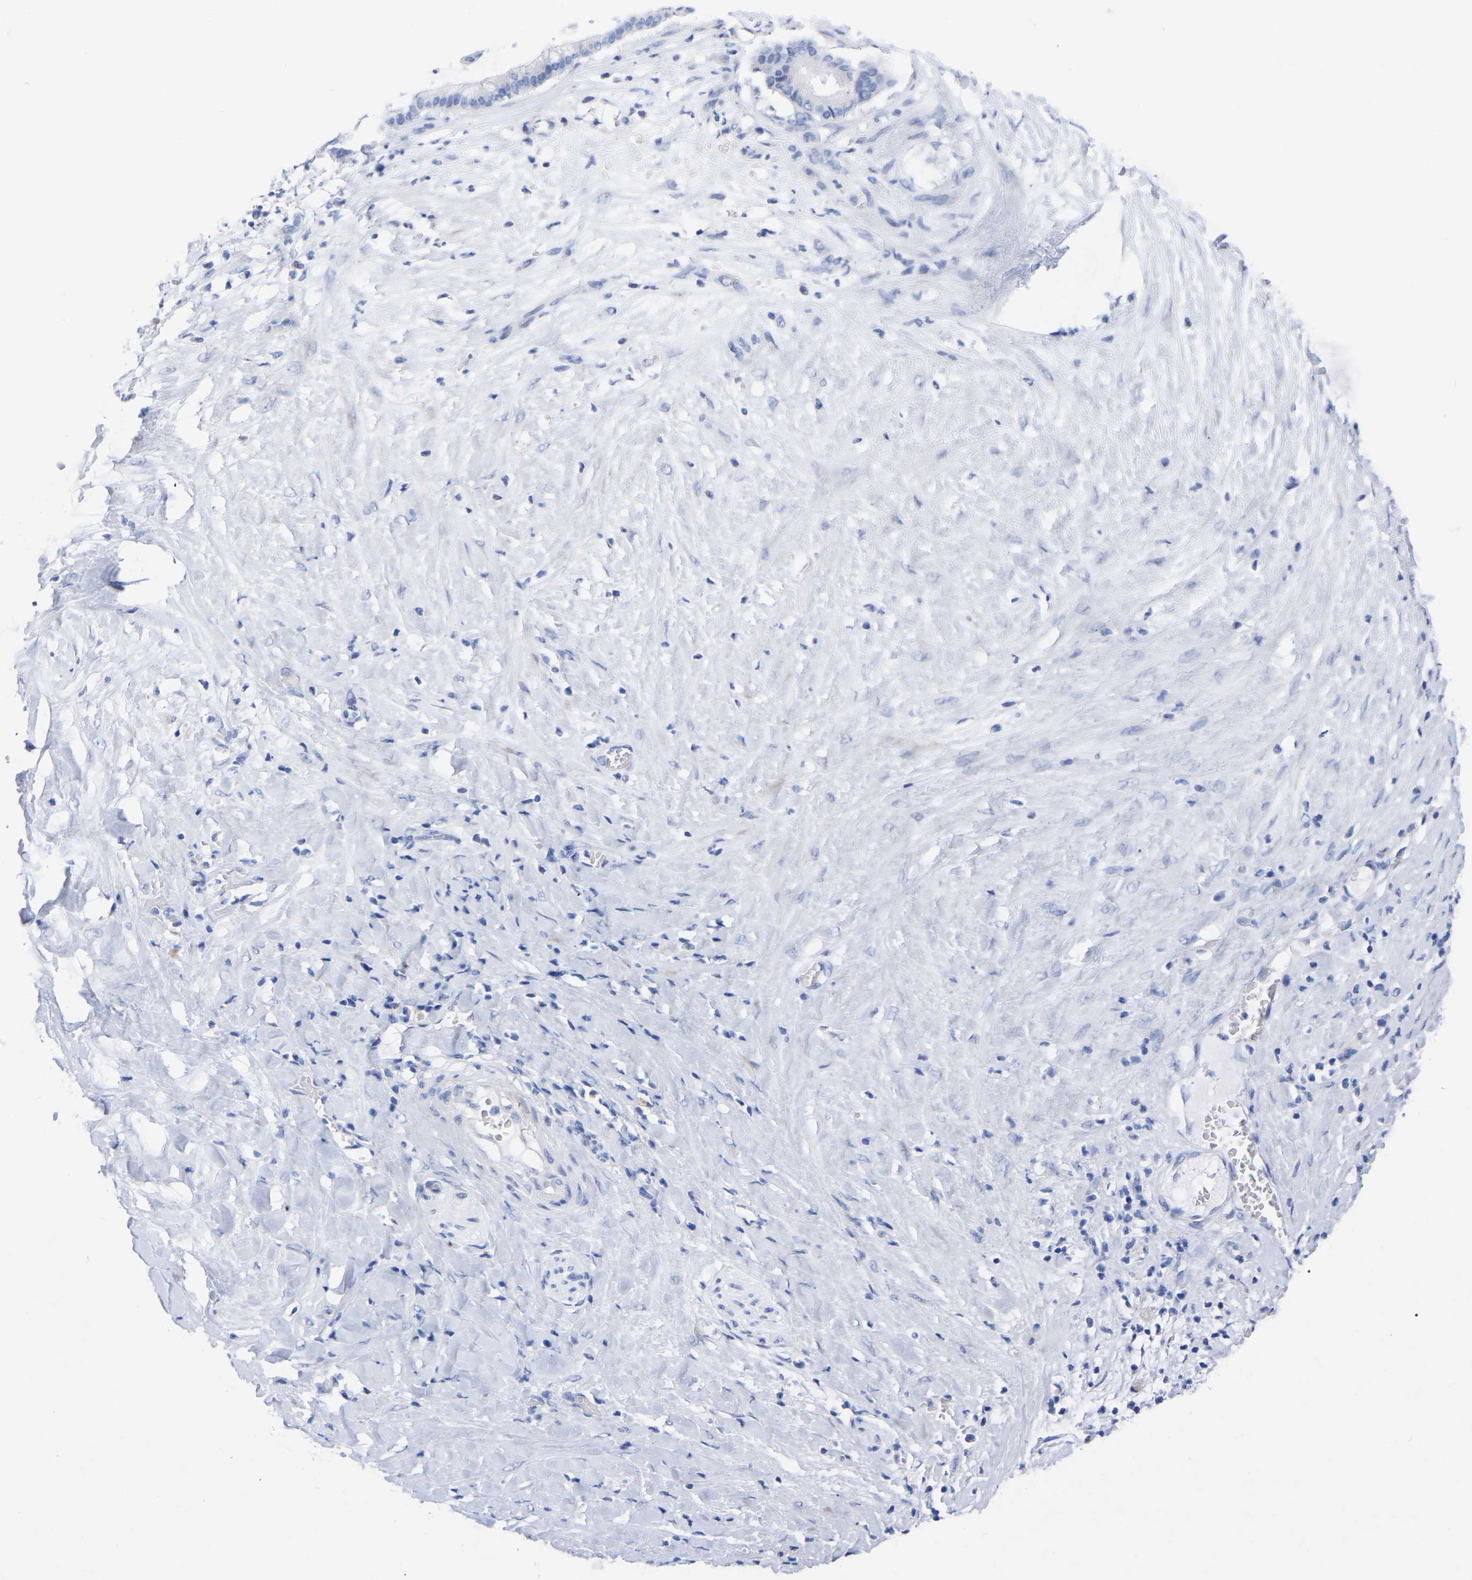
{"staining": {"intensity": "negative", "quantity": "none", "location": "none"}, "tissue": "pancreatic cancer", "cell_type": "Tumor cells", "image_type": "cancer", "snomed": [{"axis": "morphology", "description": "Adenocarcinoma, NOS"}, {"axis": "topography", "description": "Pancreas"}], "caption": "A photomicrograph of human pancreatic cancer (adenocarcinoma) is negative for staining in tumor cells.", "gene": "HAPLN1", "patient": {"sex": "male", "age": 41}}